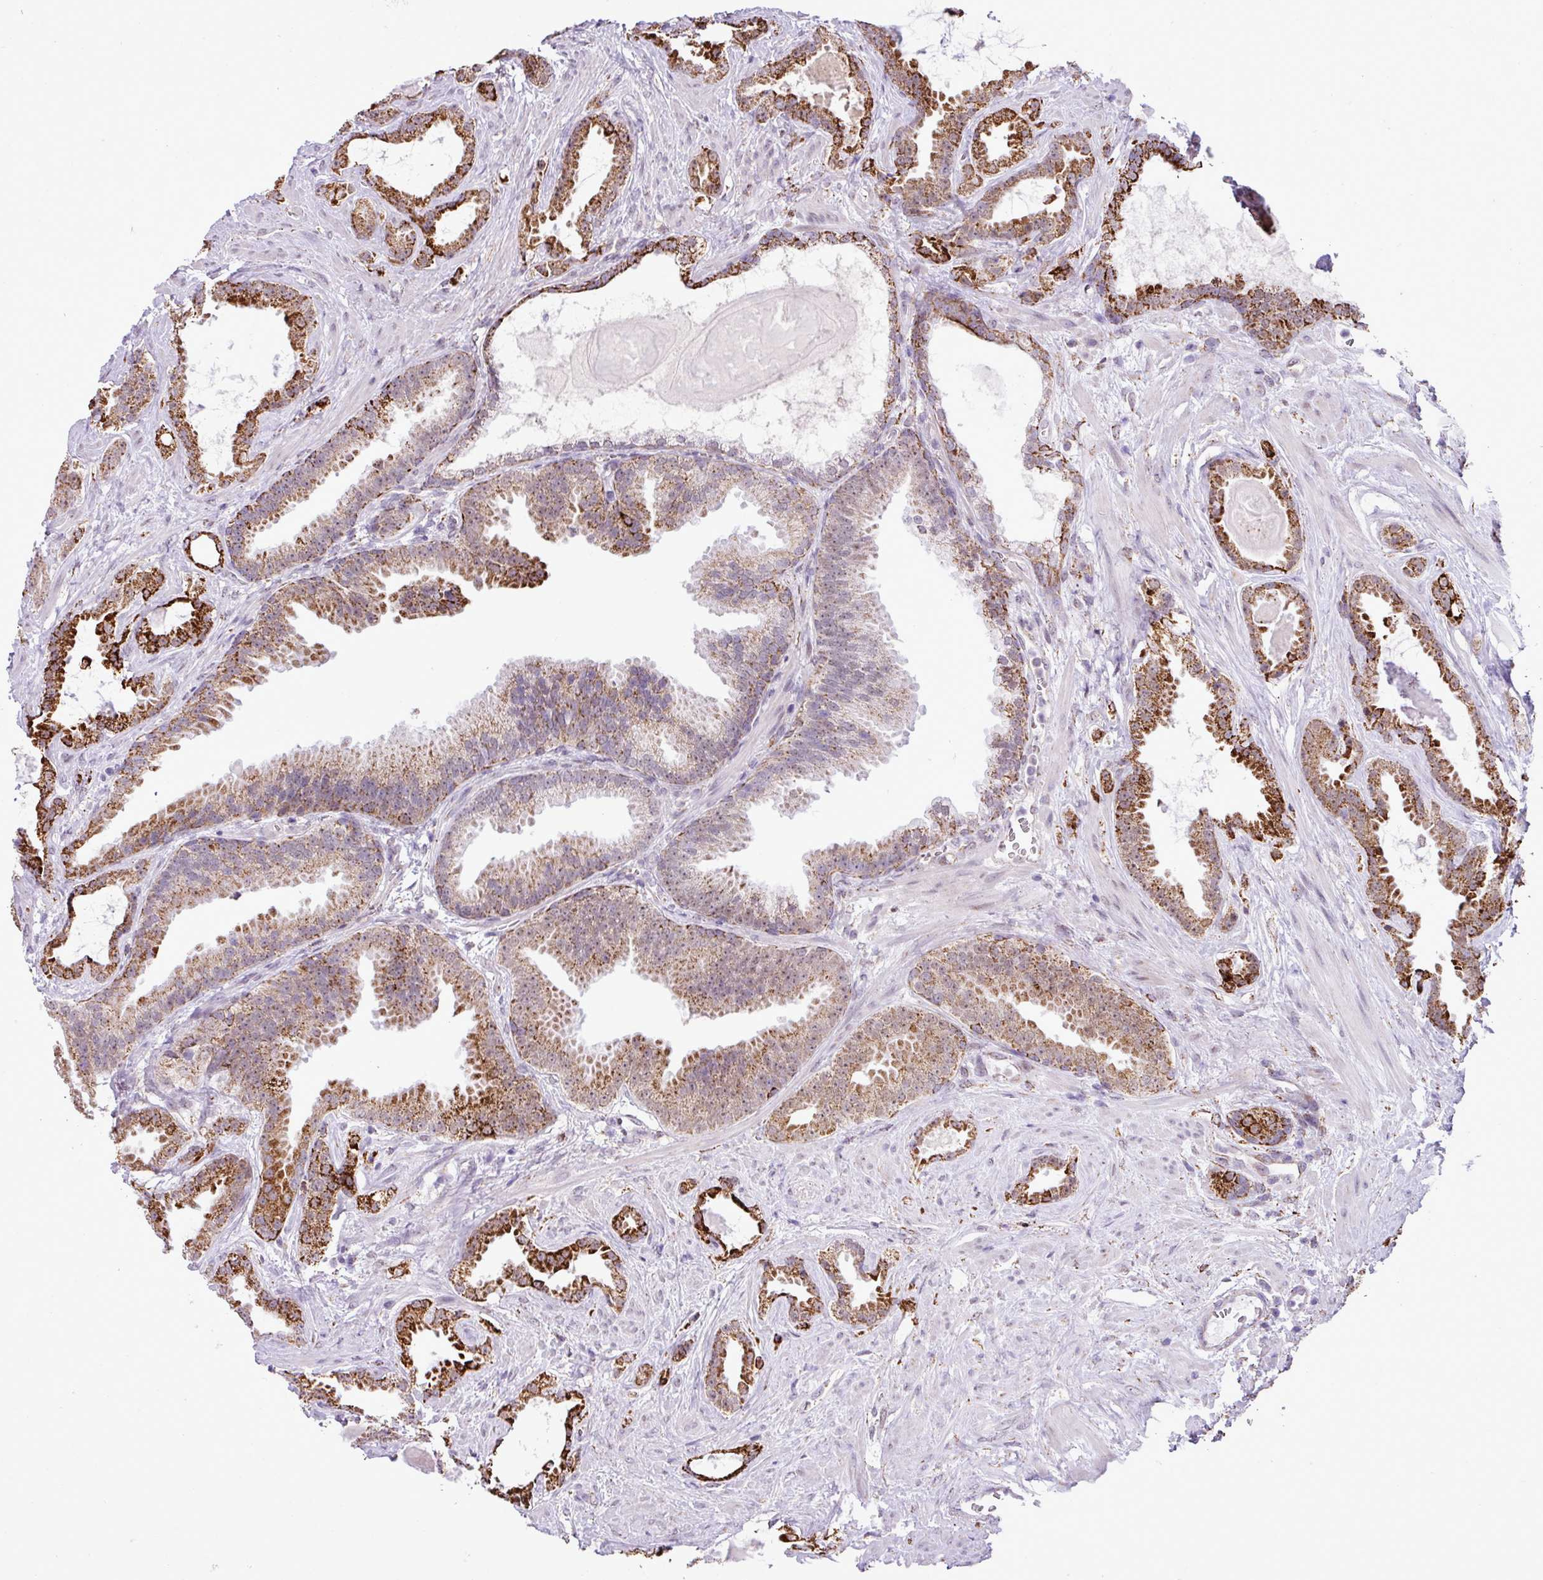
{"staining": {"intensity": "strong", "quantity": "25%-75%", "location": "cytoplasmic/membranous"}, "tissue": "prostate cancer", "cell_type": "Tumor cells", "image_type": "cancer", "snomed": [{"axis": "morphology", "description": "Adenocarcinoma, Low grade"}, {"axis": "topography", "description": "Prostate"}], "caption": "Prostate low-grade adenocarcinoma stained with a protein marker exhibits strong staining in tumor cells.", "gene": "SGPP1", "patient": {"sex": "male", "age": 62}}